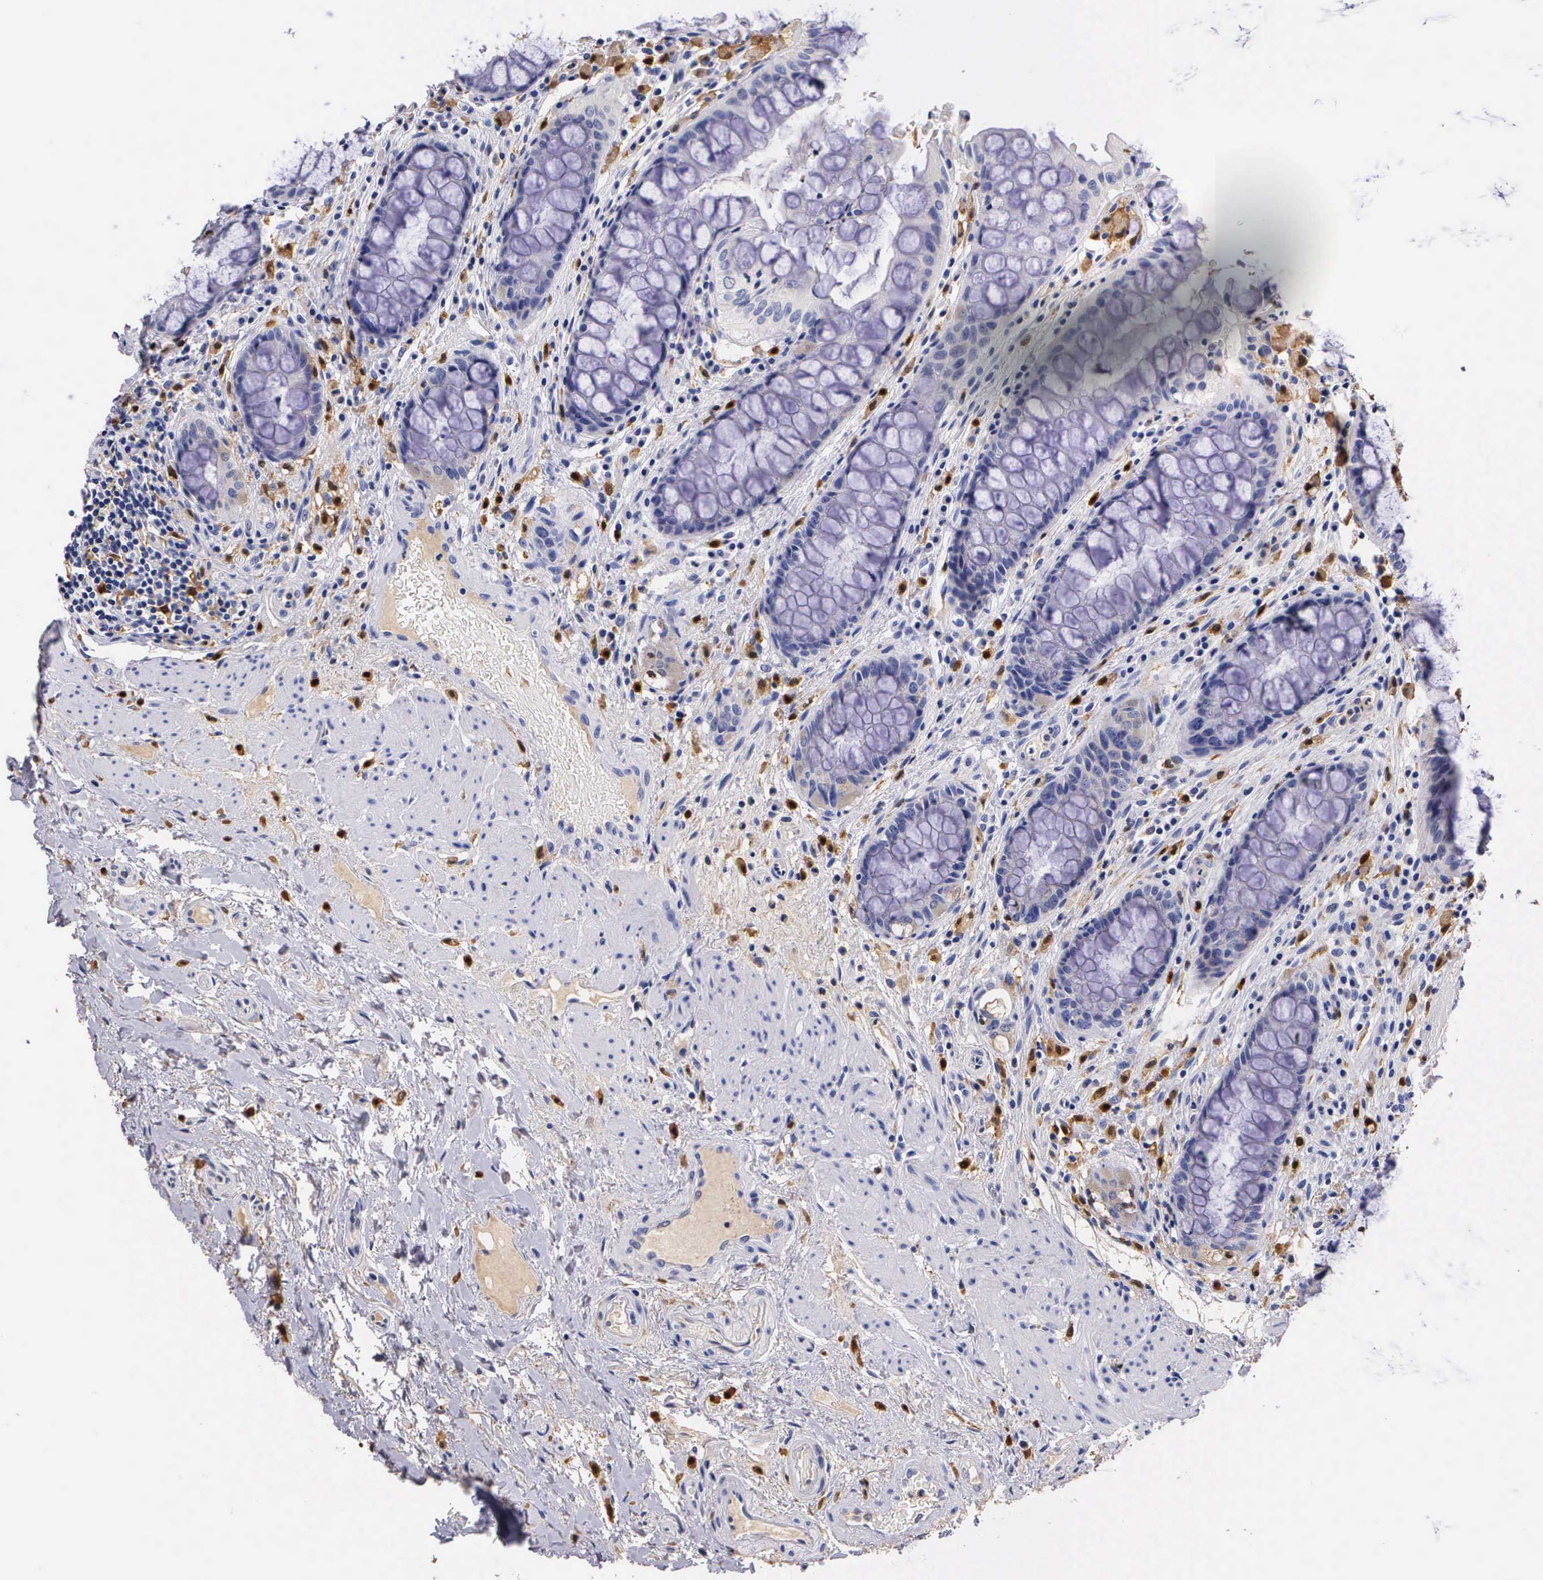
{"staining": {"intensity": "negative", "quantity": "none", "location": "none"}, "tissue": "rectum", "cell_type": "Glandular cells", "image_type": "normal", "snomed": [{"axis": "morphology", "description": "Normal tissue, NOS"}, {"axis": "topography", "description": "Rectum"}], "caption": "Immunohistochemistry (IHC) of normal rectum exhibits no positivity in glandular cells.", "gene": "RENBP", "patient": {"sex": "female", "age": 75}}